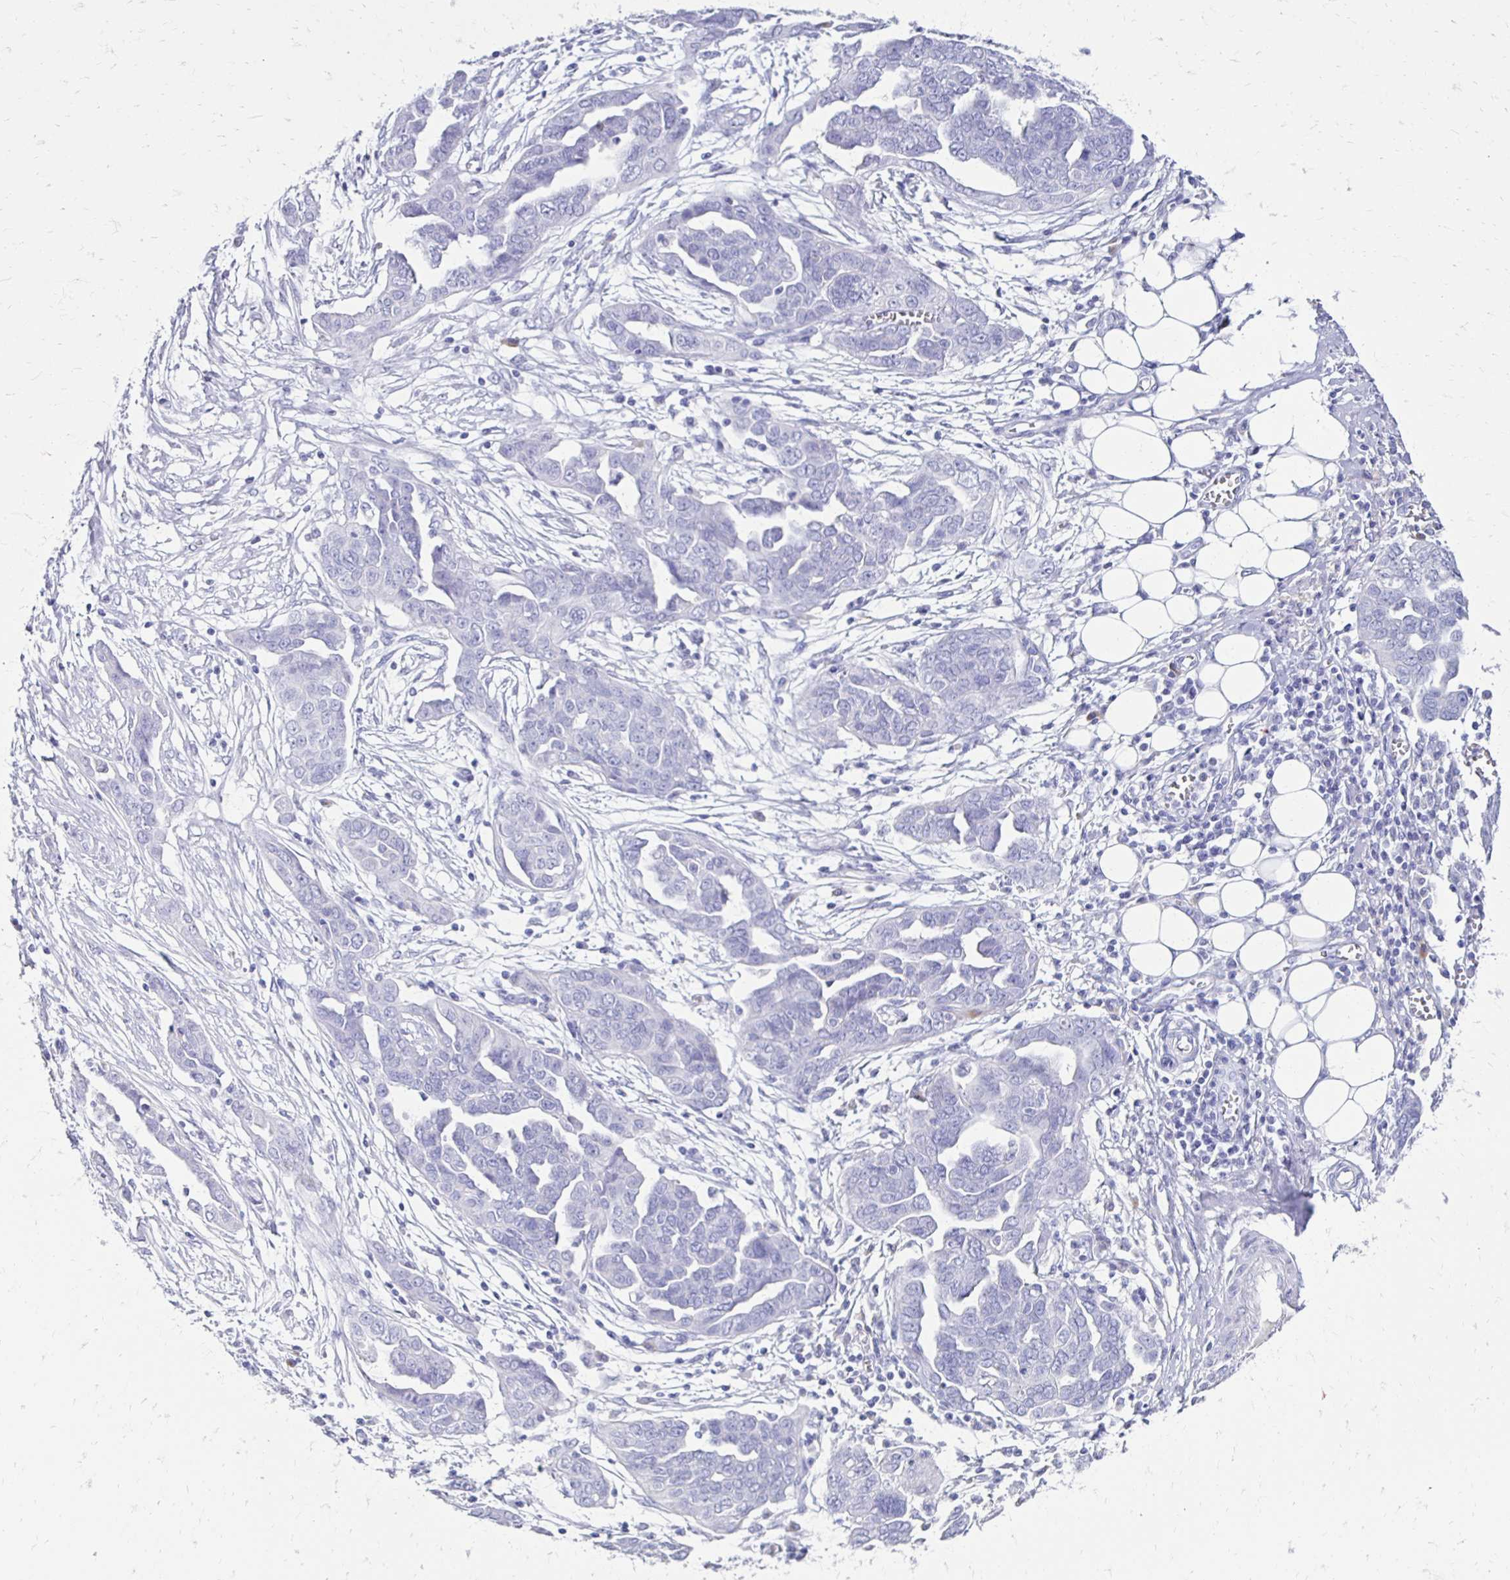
{"staining": {"intensity": "negative", "quantity": "none", "location": "none"}, "tissue": "ovarian cancer", "cell_type": "Tumor cells", "image_type": "cancer", "snomed": [{"axis": "morphology", "description": "Cystadenocarcinoma, serous, NOS"}, {"axis": "topography", "description": "Ovary"}], "caption": "This is an IHC histopathology image of human ovarian cancer. There is no expression in tumor cells.", "gene": "CST5", "patient": {"sex": "female", "age": 59}}